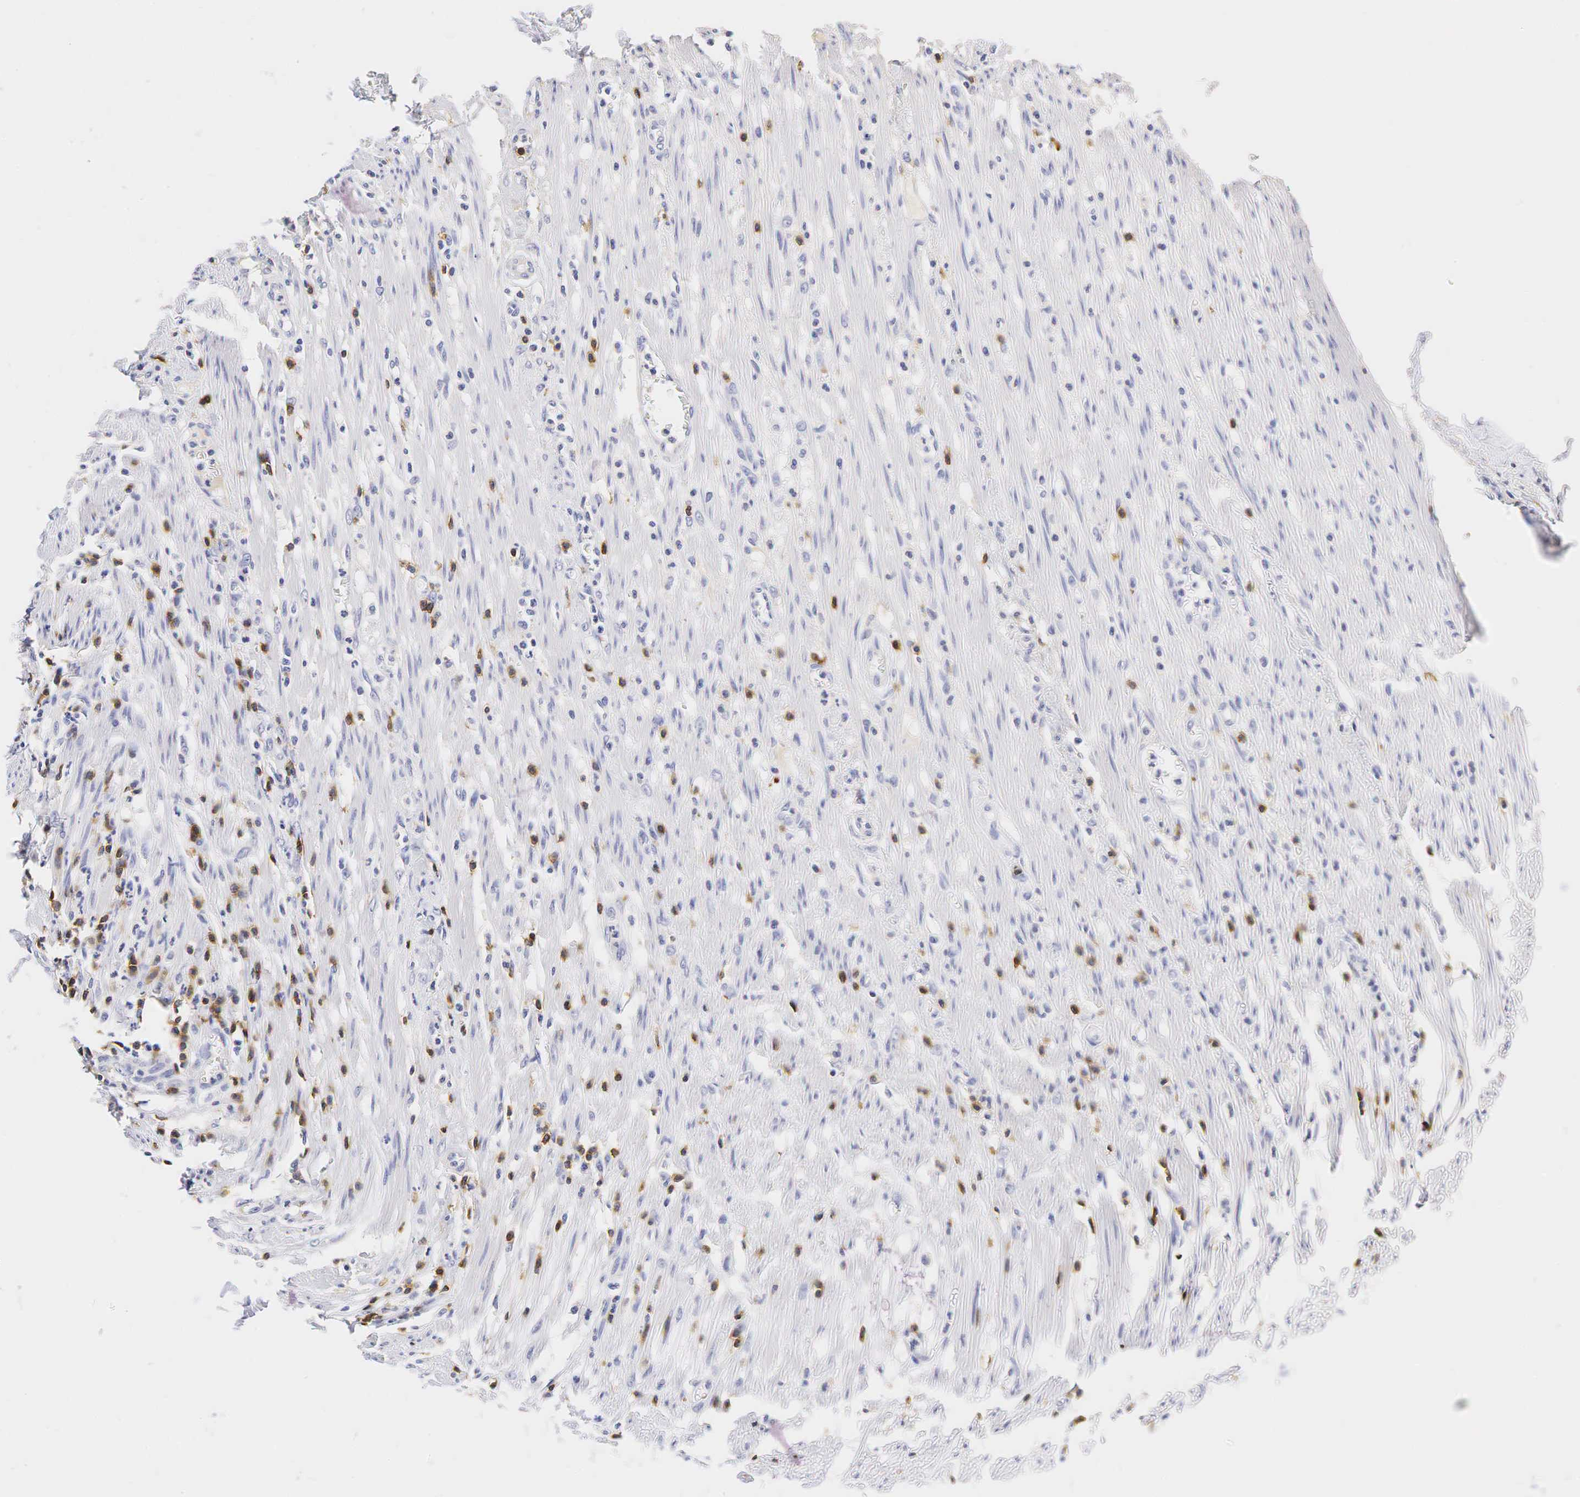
{"staining": {"intensity": "negative", "quantity": "none", "location": "none"}, "tissue": "colorectal cancer", "cell_type": "Tumor cells", "image_type": "cancer", "snomed": [{"axis": "morphology", "description": "Adenocarcinoma, NOS"}, {"axis": "topography", "description": "Colon"}], "caption": "Tumor cells show no significant staining in adenocarcinoma (colorectal). Brightfield microscopy of immunohistochemistry stained with DAB (3,3'-diaminobenzidine) (brown) and hematoxylin (blue), captured at high magnification.", "gene": "CD3E", "patient": {"sex": "female", "age": 76}}